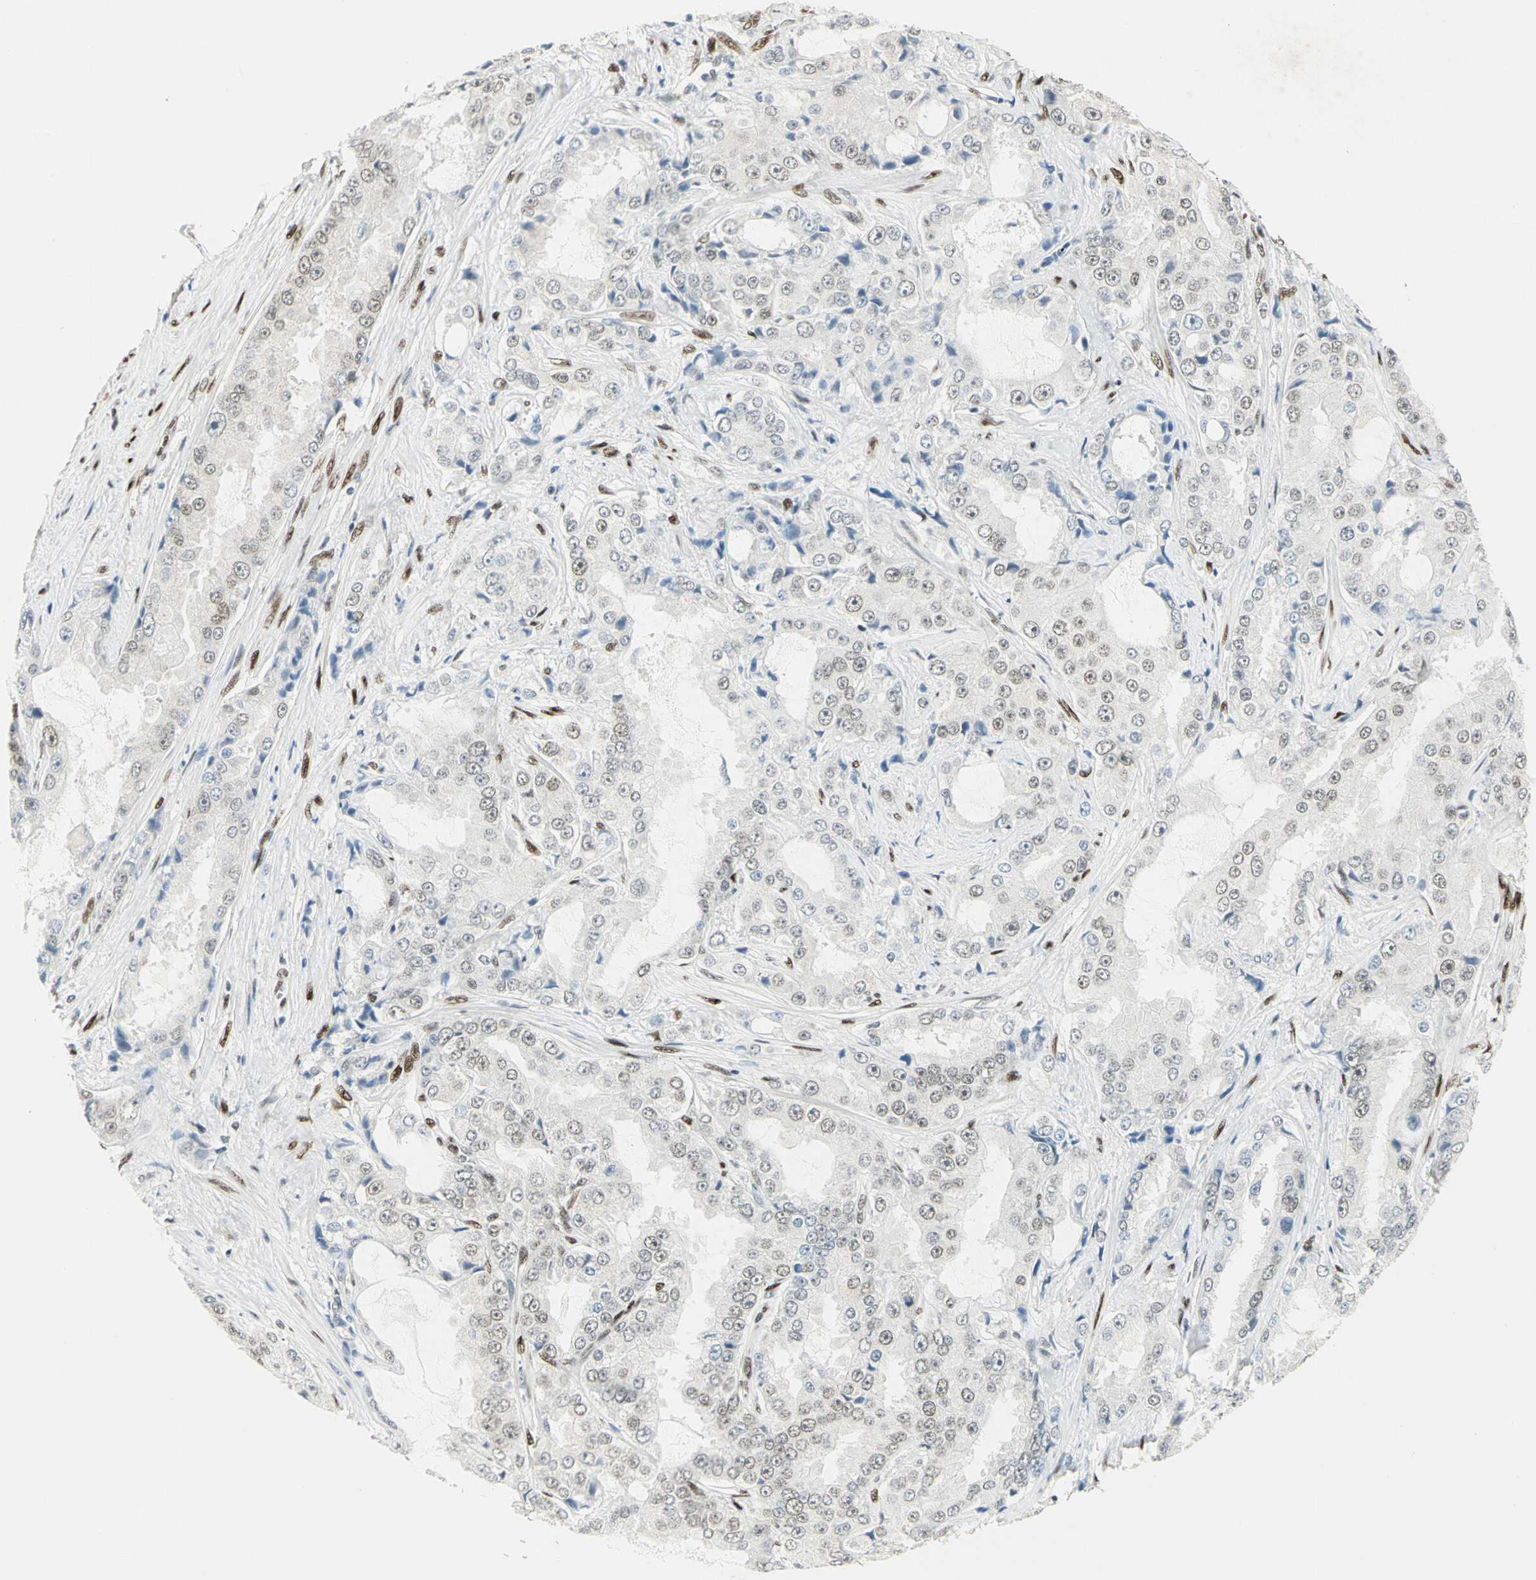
{"staining": {"intensity": "weak", "quantity": ">75%", "location": "nuclear"}, "tissue": "prostate cancer", "cell_type": "Tumor cells", "image_type": "cancer", "snomed": [{"axis": "morphology", "description": "Adenocarcinoma, High grade"}, {"axis": "topography", "description": "Prostate"}], "caption": "Prostate cancer tissue reveals weak nuclear expression in approximately >75% of tumor cells, visualized by immunohistochemistry.", "gene": "MEIS2", "patient": {"sex": "male", "age": 73}}